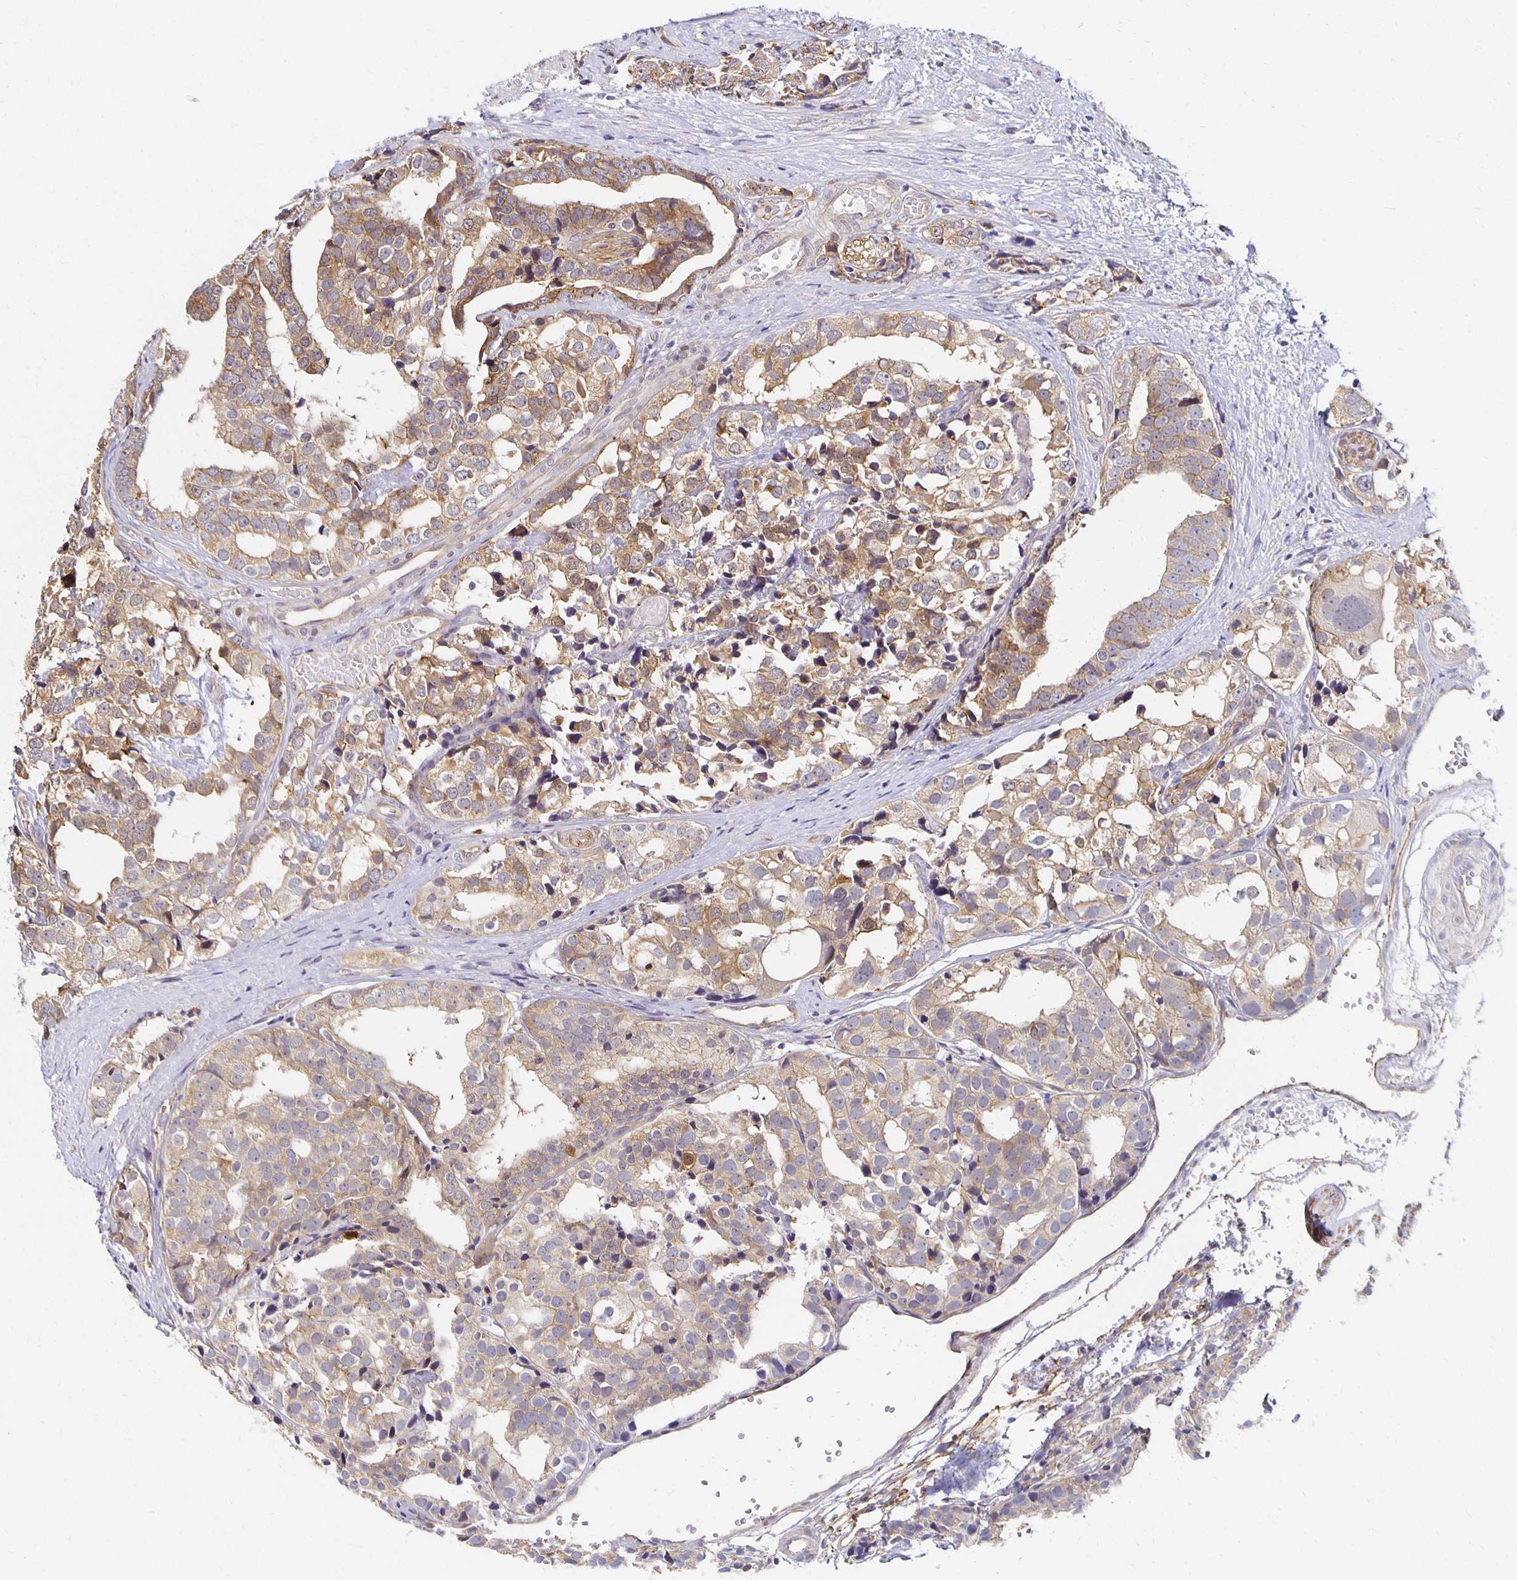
{"staining": {"intensity": "weak", "quantity": ">75%", "location": "cytoplasmic/membranous"}, "tissue": "prostate cancer", "cell_type": "Tumor cells", "image_type": "cancer", "snomed": [{"axis": "morphology", "description": "Adenocarcinoma, High grade"}, {"axis": "topography", "description": "Prostate"}], "caption": "Weak cytoplasmic/membranous expression for a protein is appreciated in approximately >75% of tumor cells of high-grade adenocarcinoma (prostate) using IHC.", "gene": "SORL1", "patient": {"sex": "male", "age": 71}}